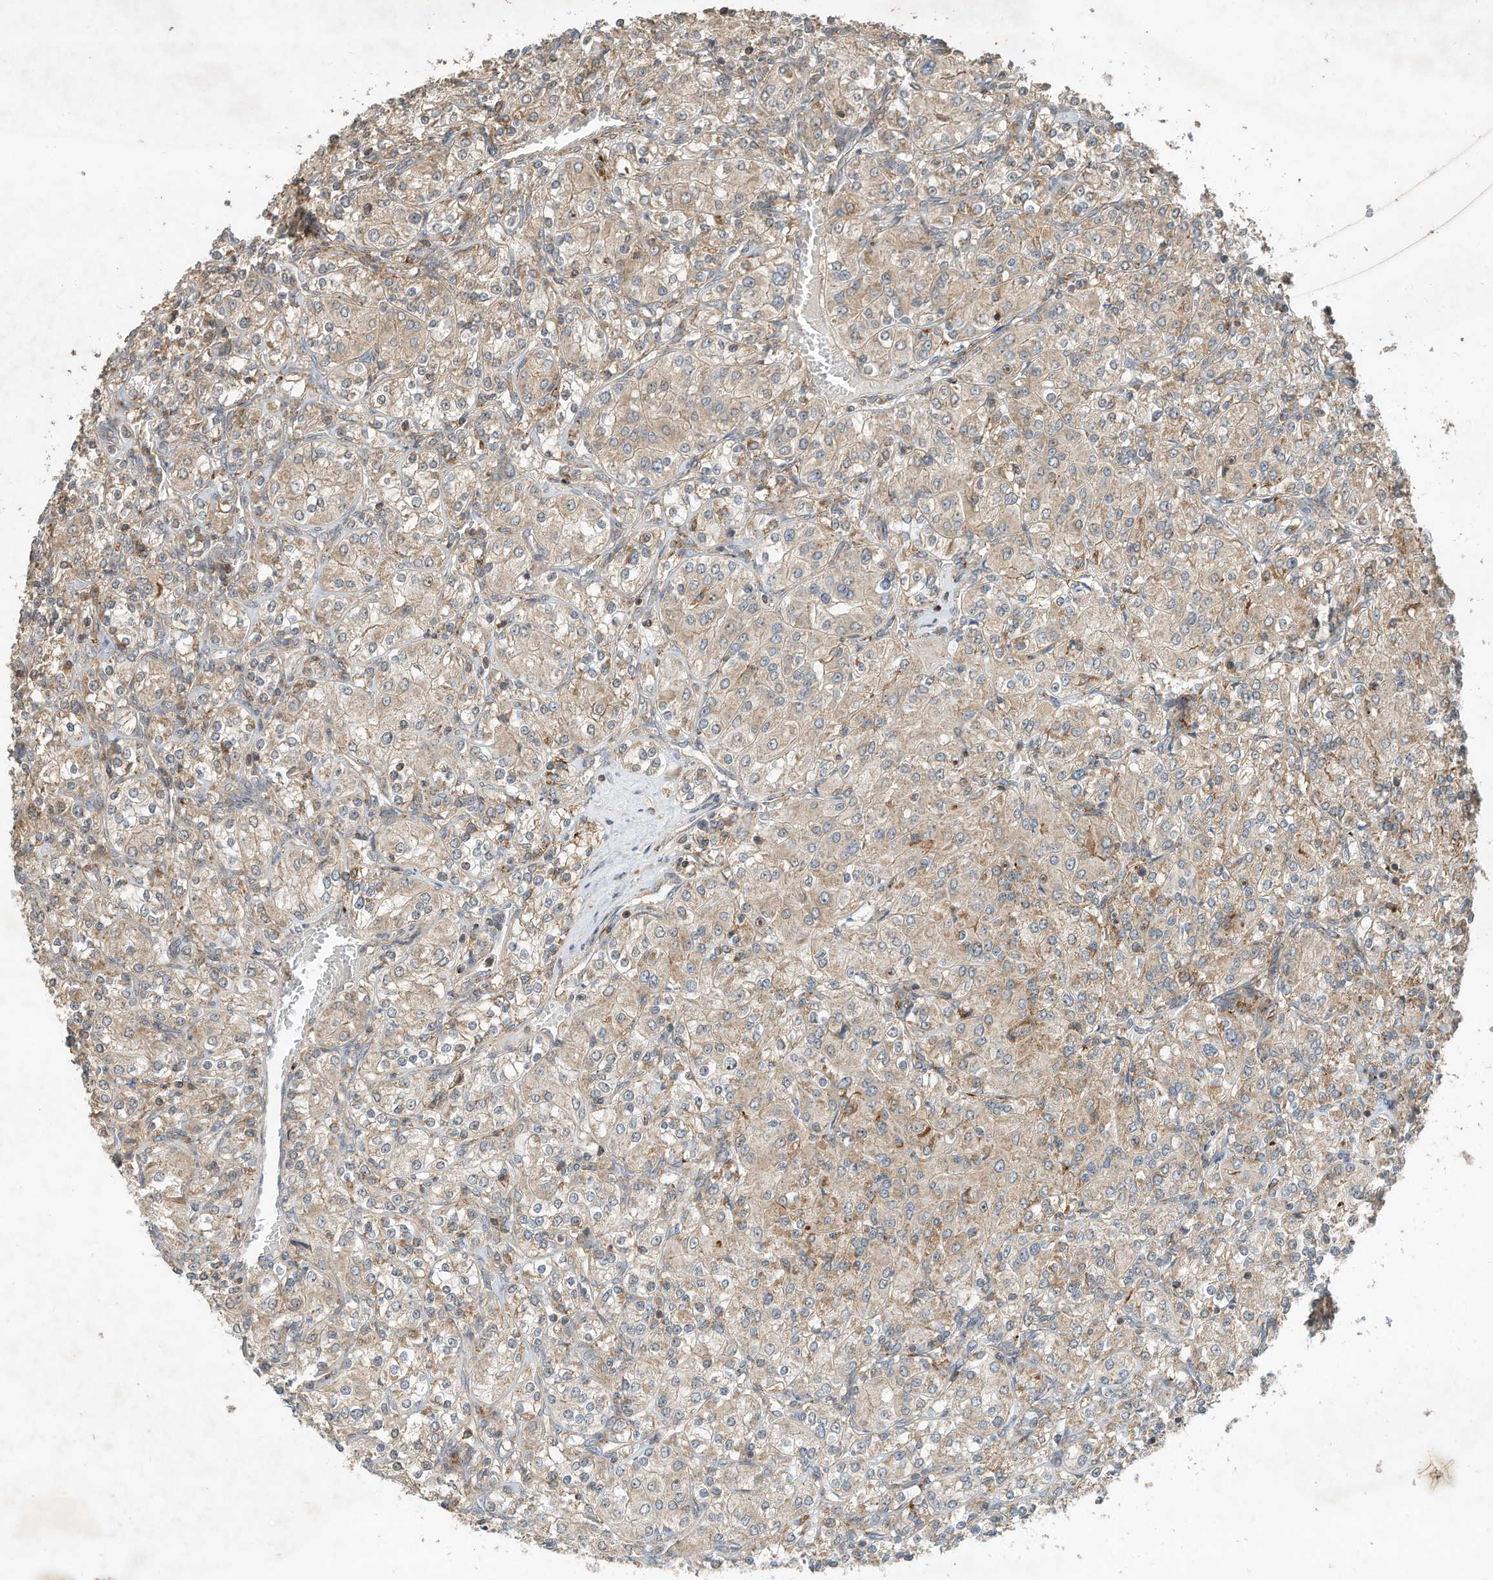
{"staining": {"intensity": "weak", "quantity": "25%-75%", "location": "cytoplasmic/membranous"}, "tissue": "renal cancer", "cell_type": "Tumor cells", "image_type": "cancer", "snomed": [{"axis": "morphology", "description": "Adenocarcinoma, NOS"}, {"axis": "topography", "description": "Kidney"}], "caption": "Immunohistochemistry (IHC) (DAB (3,3'-diaminobenzidine)) staining of human renal cancer (adenocarcinoma) exhibits weak cytoplasmic/membranous protein staining in about 25%-75% of tumor cells.", "gene": "CPAMD8", "patient": {"sex": "male", "age": 77}}